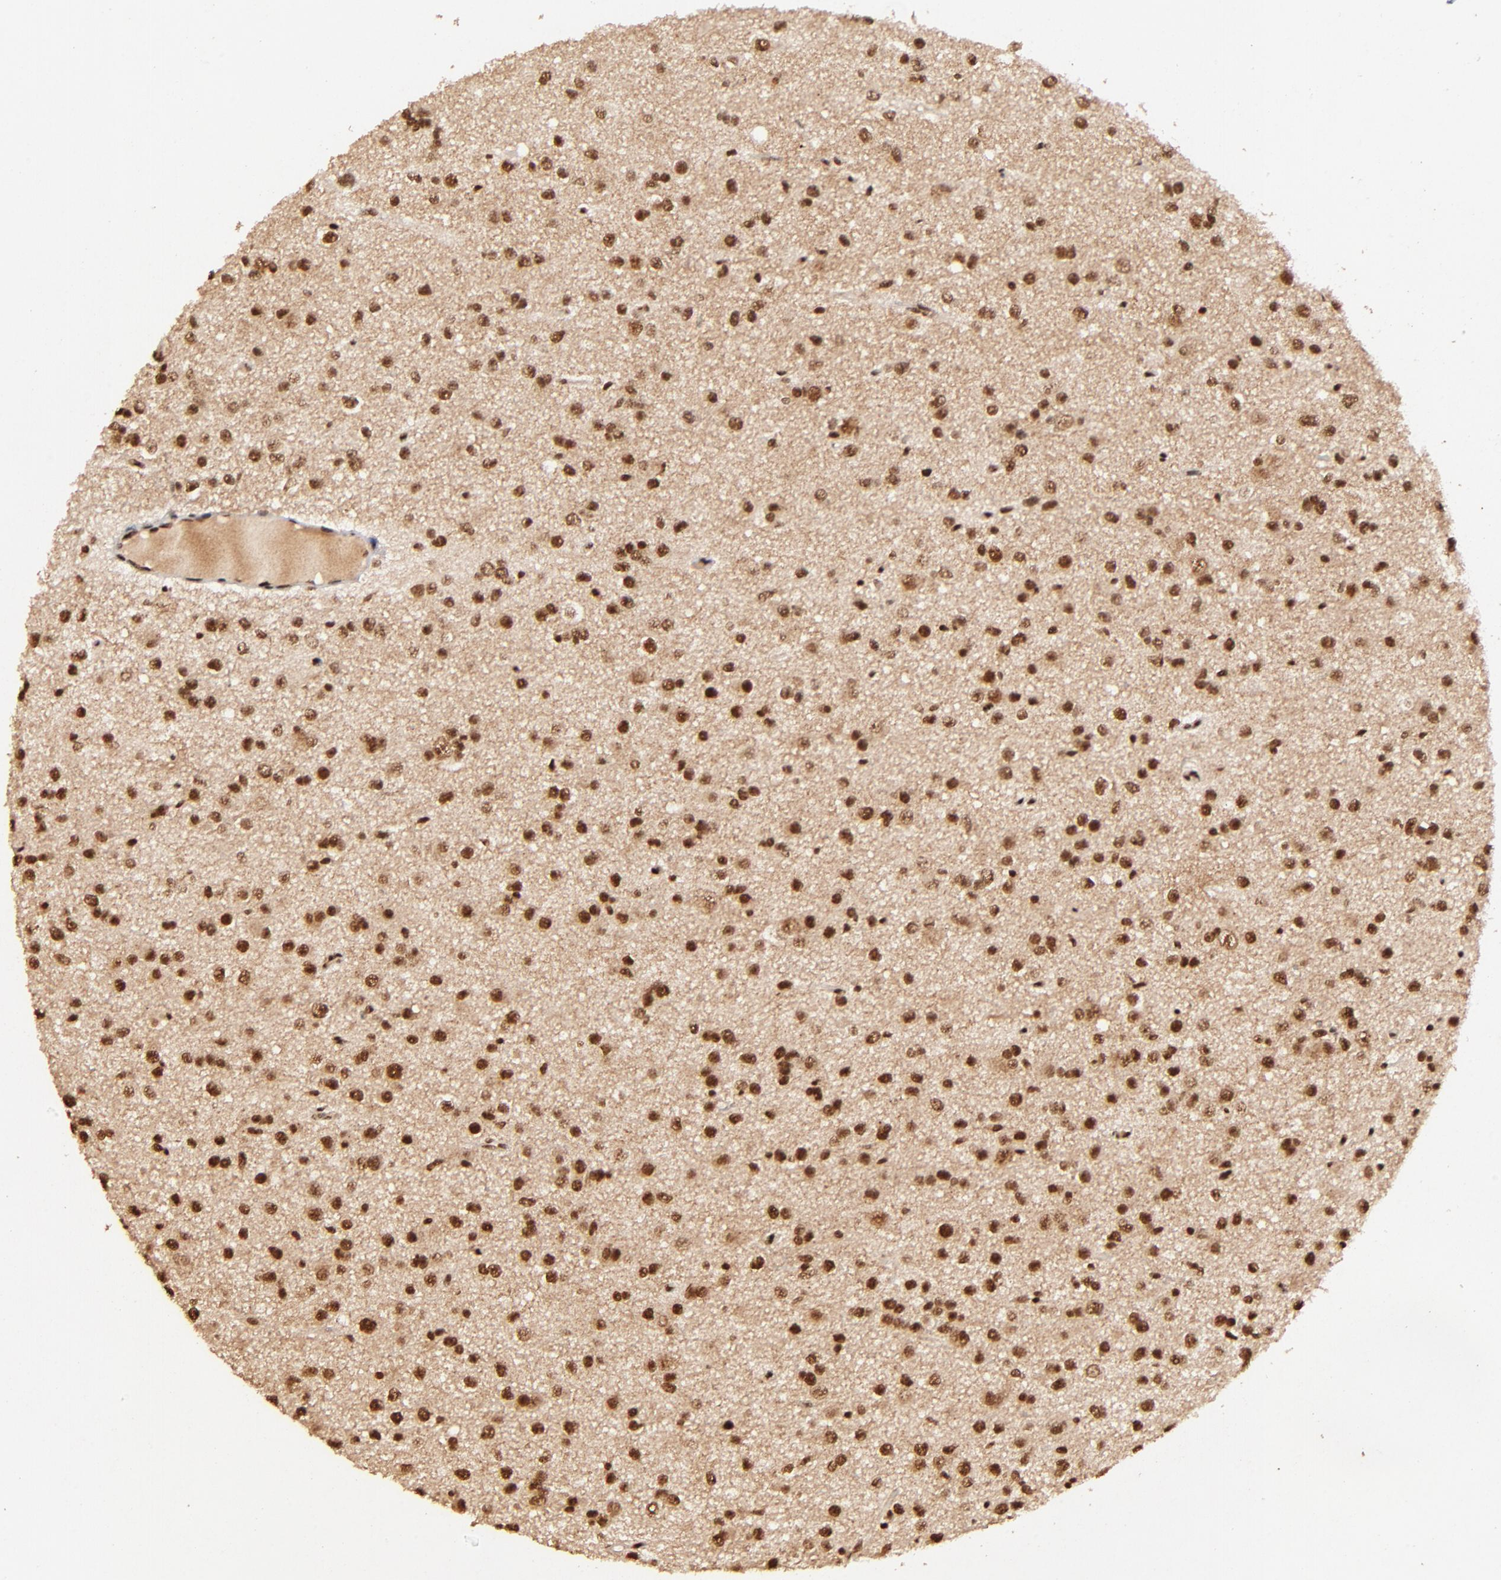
{"staining": {"intensity": "strong", "quantity": ">75%", "location": "cytoplasmic/membranous,nuclear"}, "tissue": "glioma", "cell_type": "Tumor cells", "image_type": "cancer", "snomed": [{"axis": "morphology", "description": "Glioma, malignant, Low grade"}, {"axis": "topography", "description": "Brain"}], "caption": "DAB immunohistochemical staining of human malignant low-grade glioma reveals strong cytoplasmic/membranous and nuclear protein expression in approximately >75% of tumor cells.", "gene": "MED12", "patient": {"sex": "male", "age": 42}}